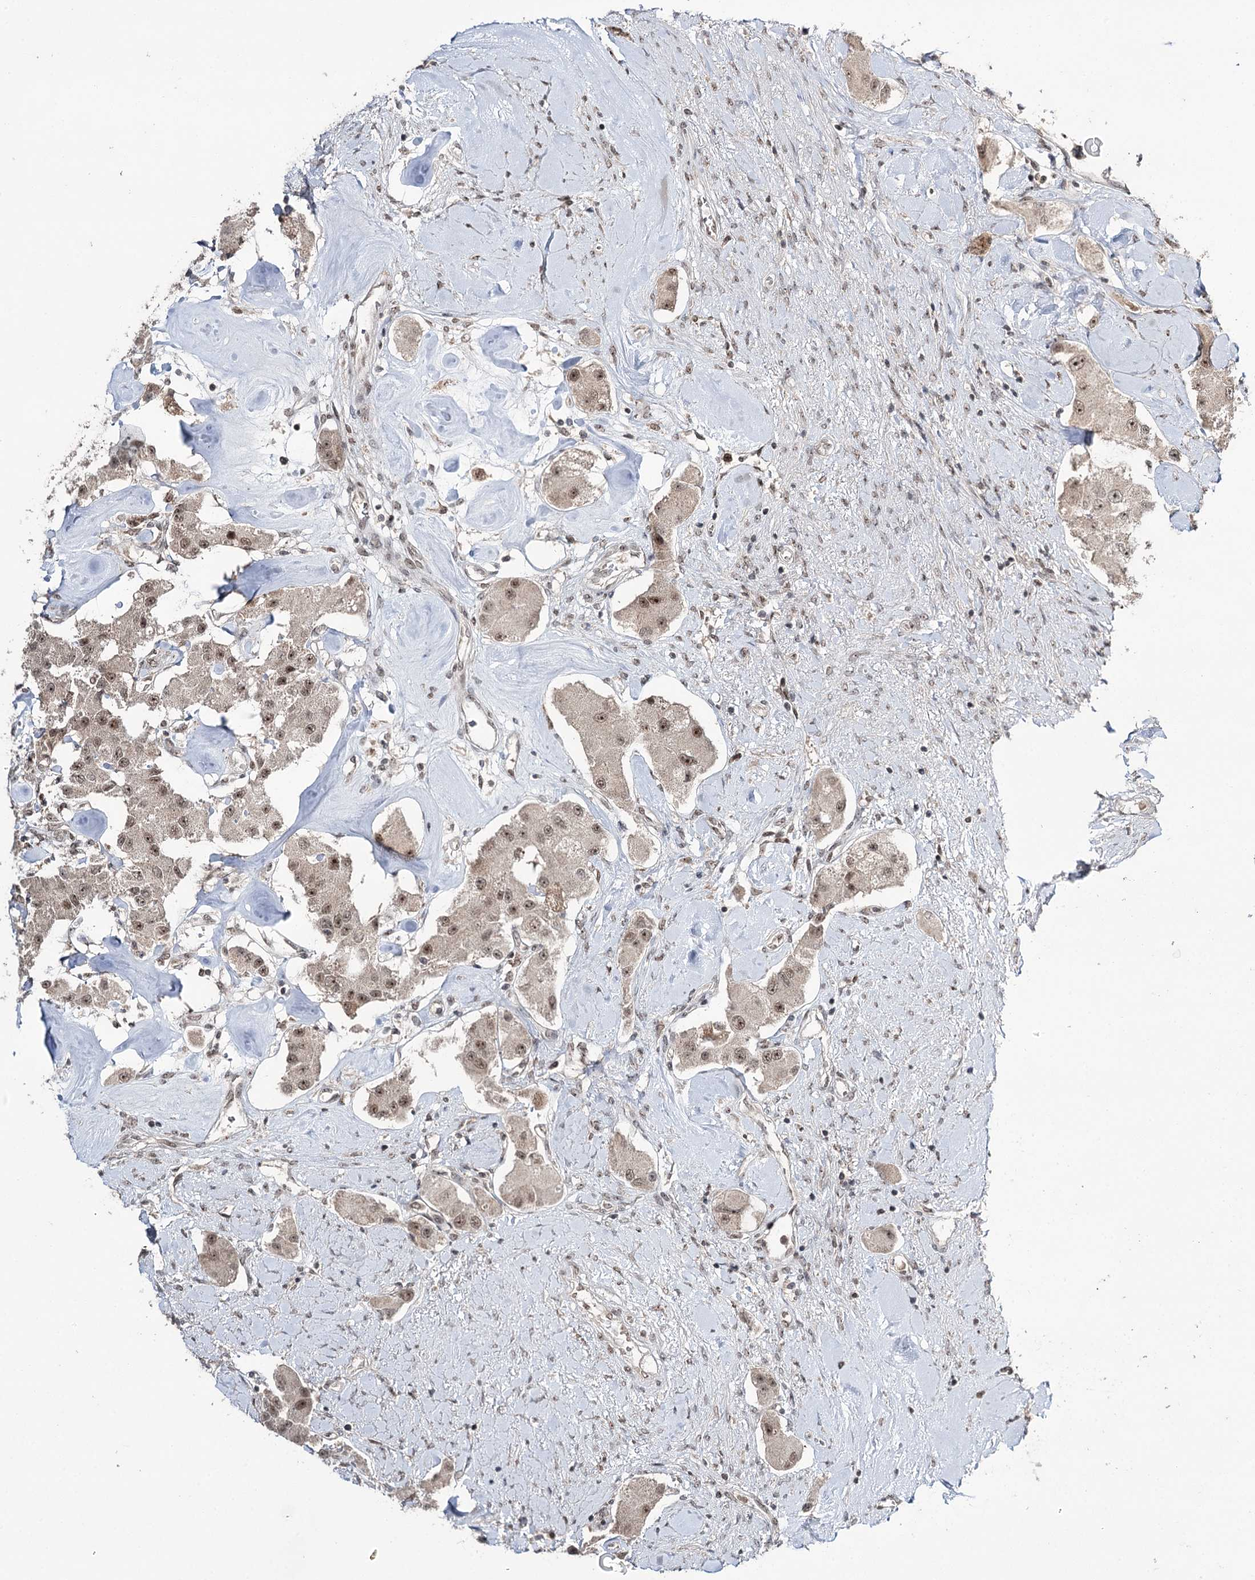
{"staining": {"intensity": "moderate", "quantity": ">75%", "location": "nuclear"}, "tissue": "carcinoid", "cell_type": "Tumor cells", "image_type": "cancer", "snomed": [{"axis": "morphology", "description": "Carcinoid, malignant, NOS"}, {"axis": "topography", "description": "Pancreas"}], "caption": "An immunohistochemistry (IHC) image of tumor tissue is shown. Protein staining in brown shows moderate nuclear positivity in carcinoid (malignant) within tumor cells. (Stains: DAB in brown, nuclei in blue, Microscopy: brightfield microscopy at high magnification).", "gene": "ERCC3", "patient": {"sex": "male", "age": 41}}